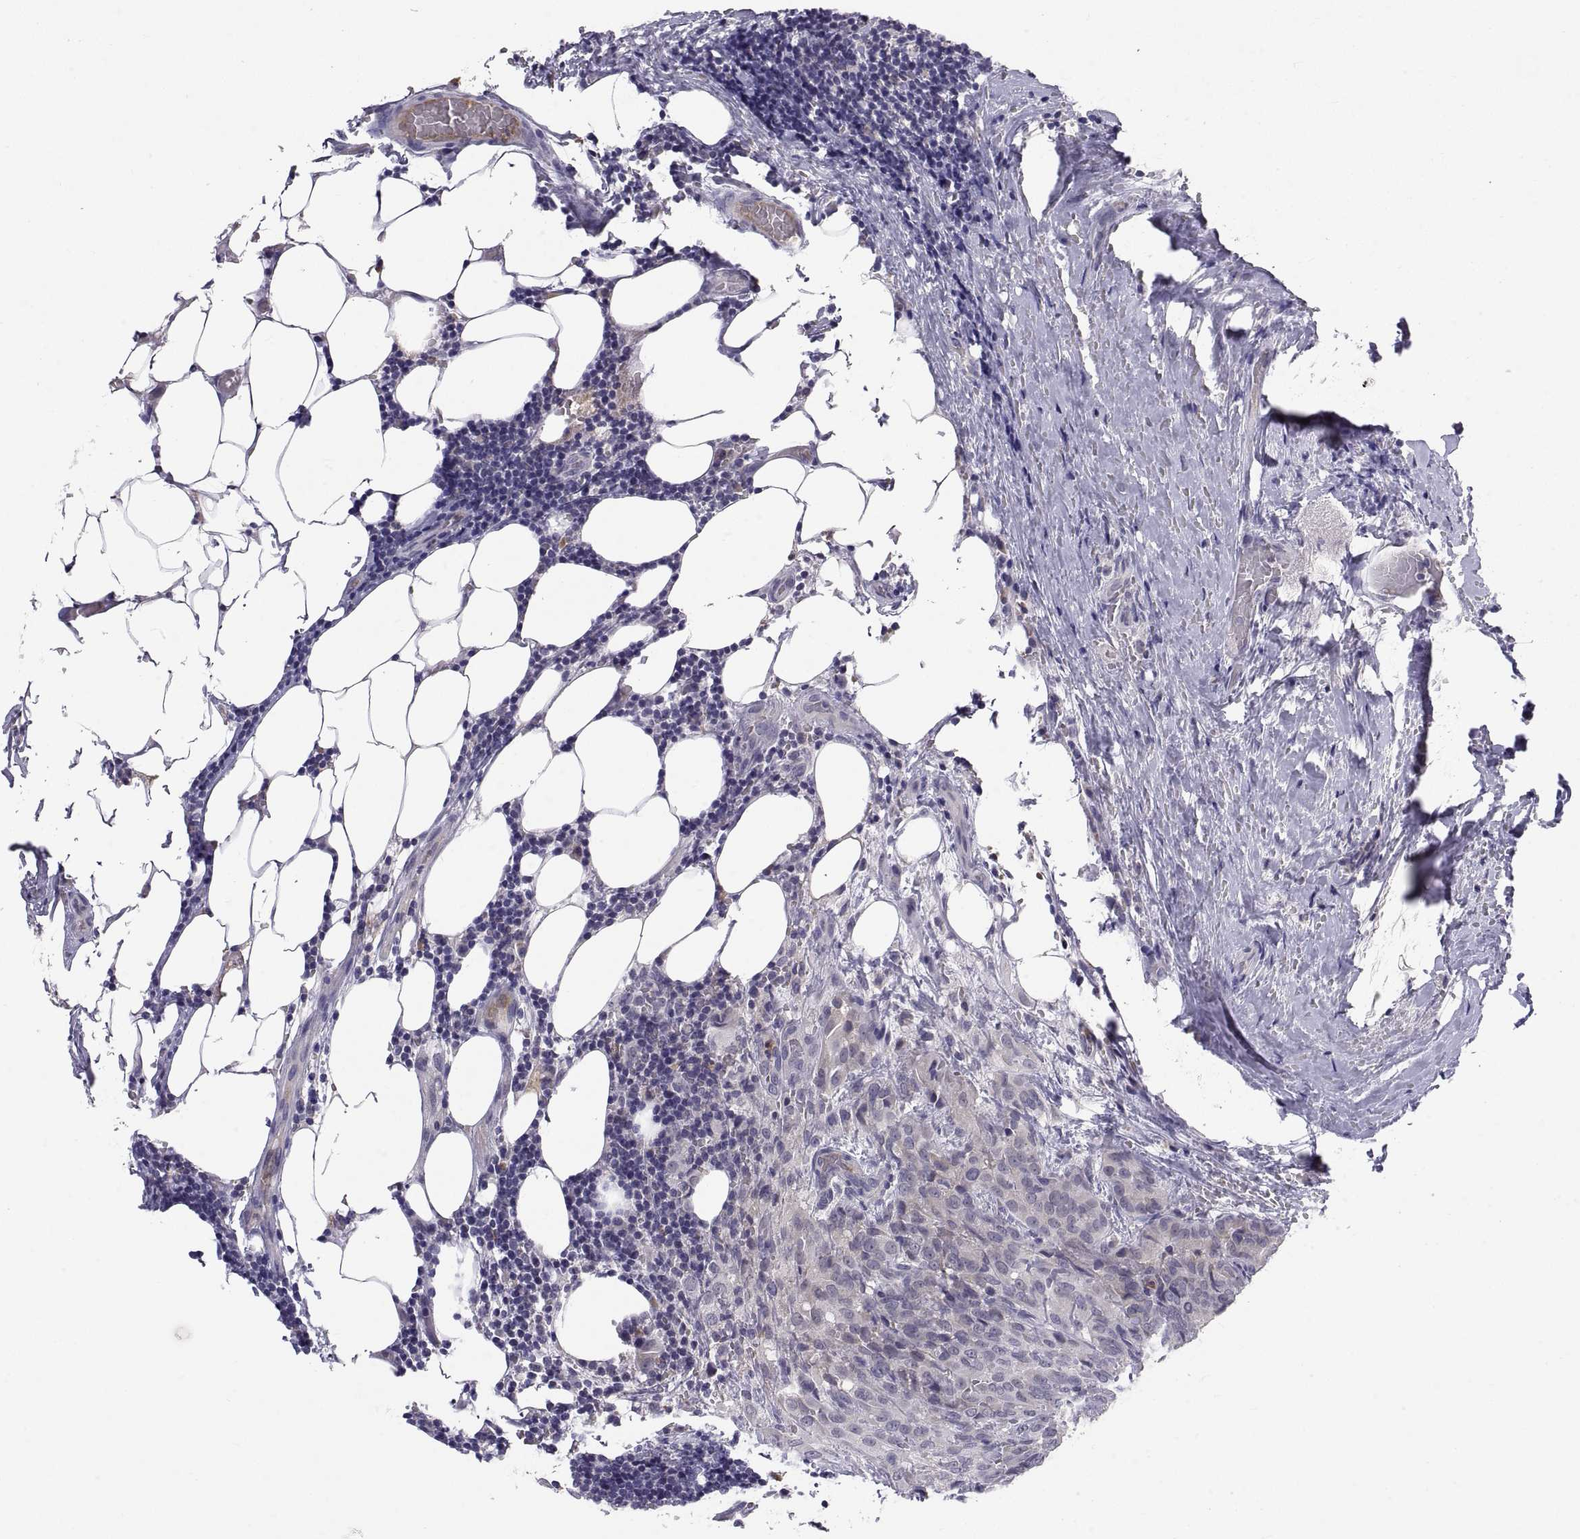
{"staining": {"intensity": "negative", "quantity": "none", "location": "none"}, "tissue": "thyroid cancer", "cell_type": "Tumor cells", "image_type": "cancer", "snomed": [{"axis": "morphology", "description": "Papillary adenocarcinoma, NOS"}, {"axis": "topography", "description": "Thyroid gland"}], "caption": "Immunohistochemical staining of human thyroid papillary adenocarcinoma demonstrates no significant expression in tumor cells.", "gene": "PKP1", "patient": {"sex": "male", "age": 61}}